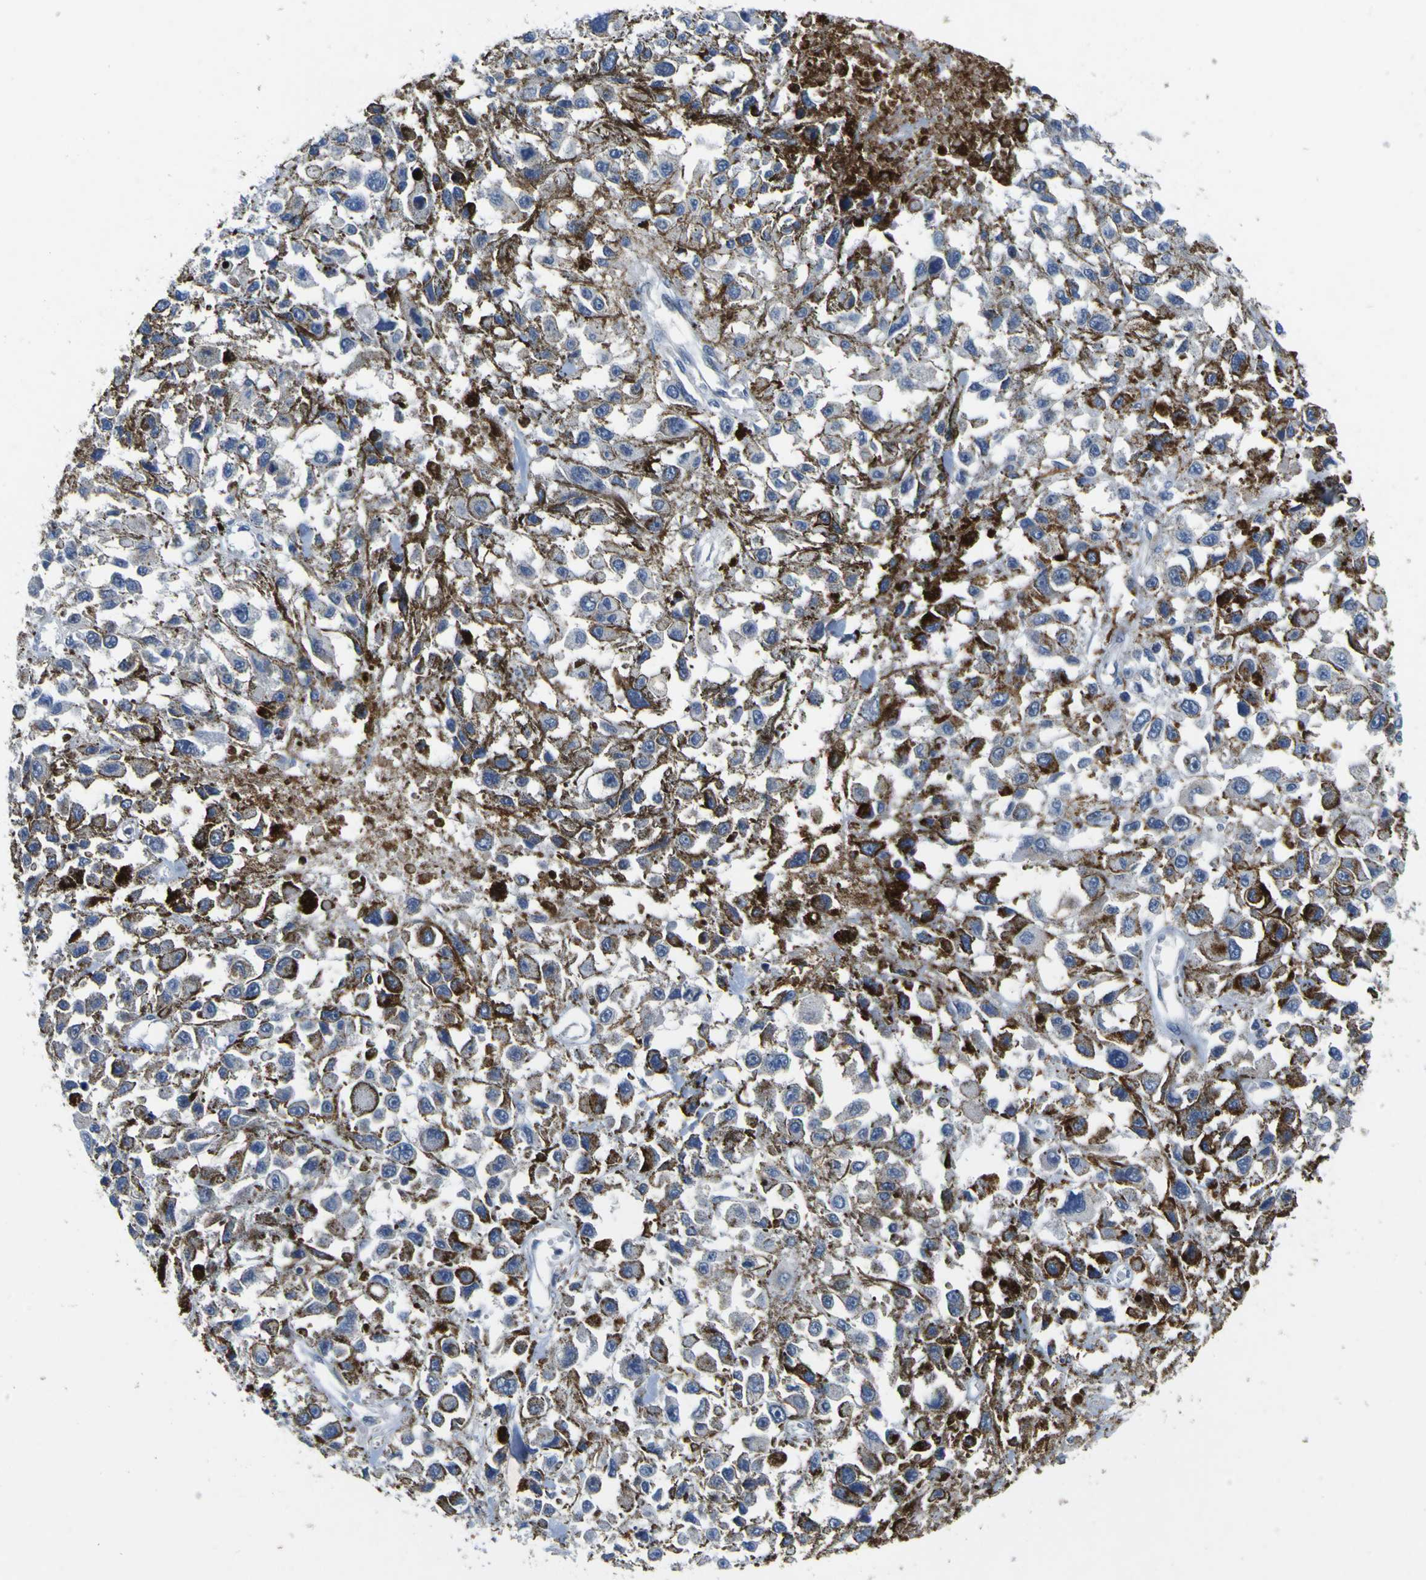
{"staining": {"intensity": "moderate", "quantity": "<25%", "location": "cytoplasmic/membranous"}, "tissue": "melanoma", "cell_type": "Tumor cells", "image_type": "cancer", "snomed": [{"axis": "morphology", "description": "Malignant melanoma, Metastatic site"}, {"axis": "topography", "description": "Lymph node"}], "caption": "Immunohistochemical staining of melanoma exhibits moderate cytoplasmic/membranous protein expression in approximately <25% of tumor cells.", "gene": "EPHB4", "patient": {"sex": "male", "age": 59}}